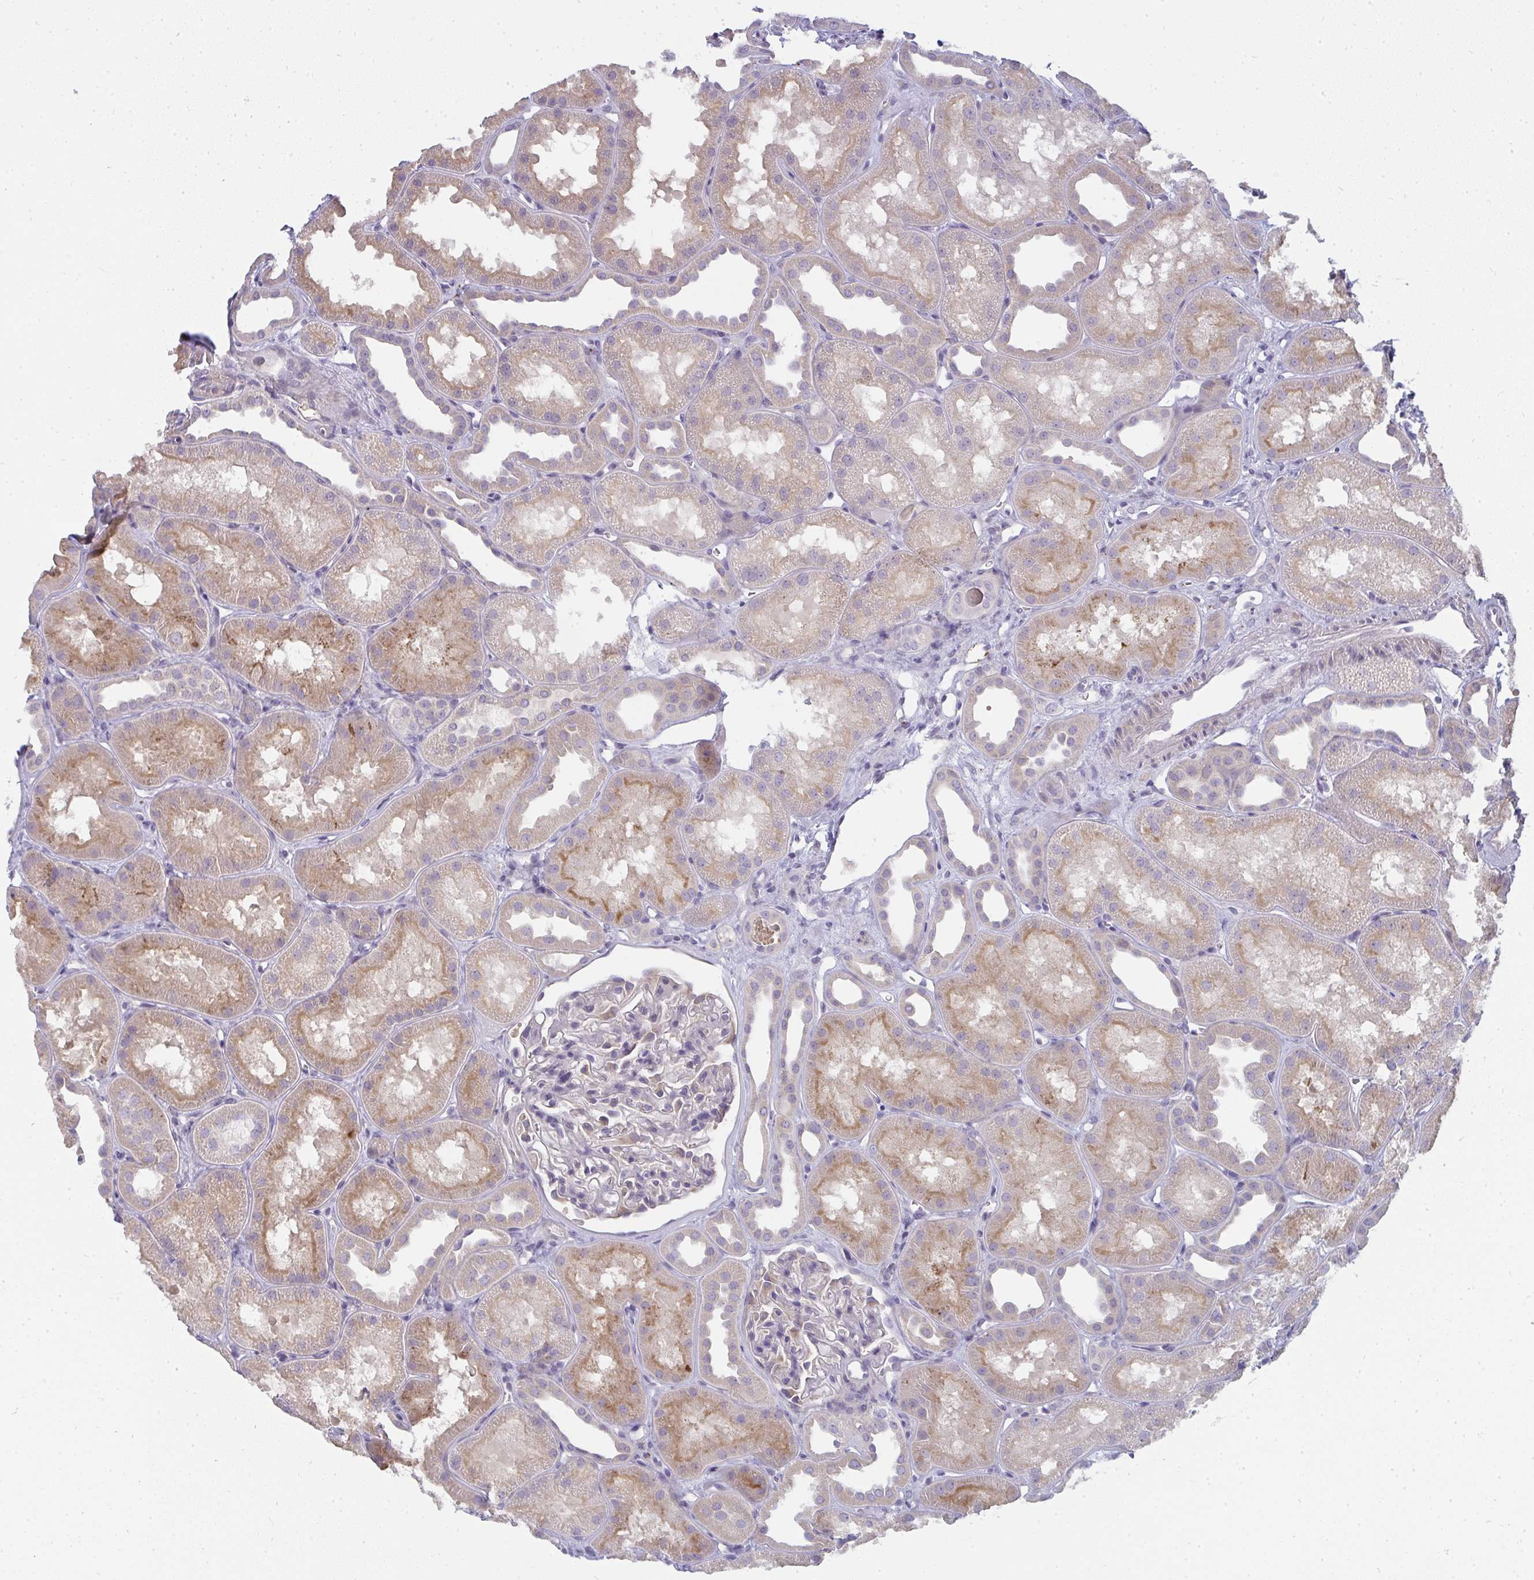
{"staining": {"intensity": "weak", "quantity": "<25%", "location": "cytoplasmic/membranous"}, "tissue": "kidney", "cell_type": "Cells in glomeruli", "image_type": "normal", "snomed": [{"axis": "morphology", "description": "Normal tissue, NOS"}, {"axis": "topography", "description": "Kidney"}], "caption": "Photomicrograph shows no significant protein positivity in cells in glomeruli of unremarkable kidney. (Immunohistochemistry, brightfield microscopy, high magnification).", "gene": "SHB", "patient": {"sex": "male", "age": 61}}